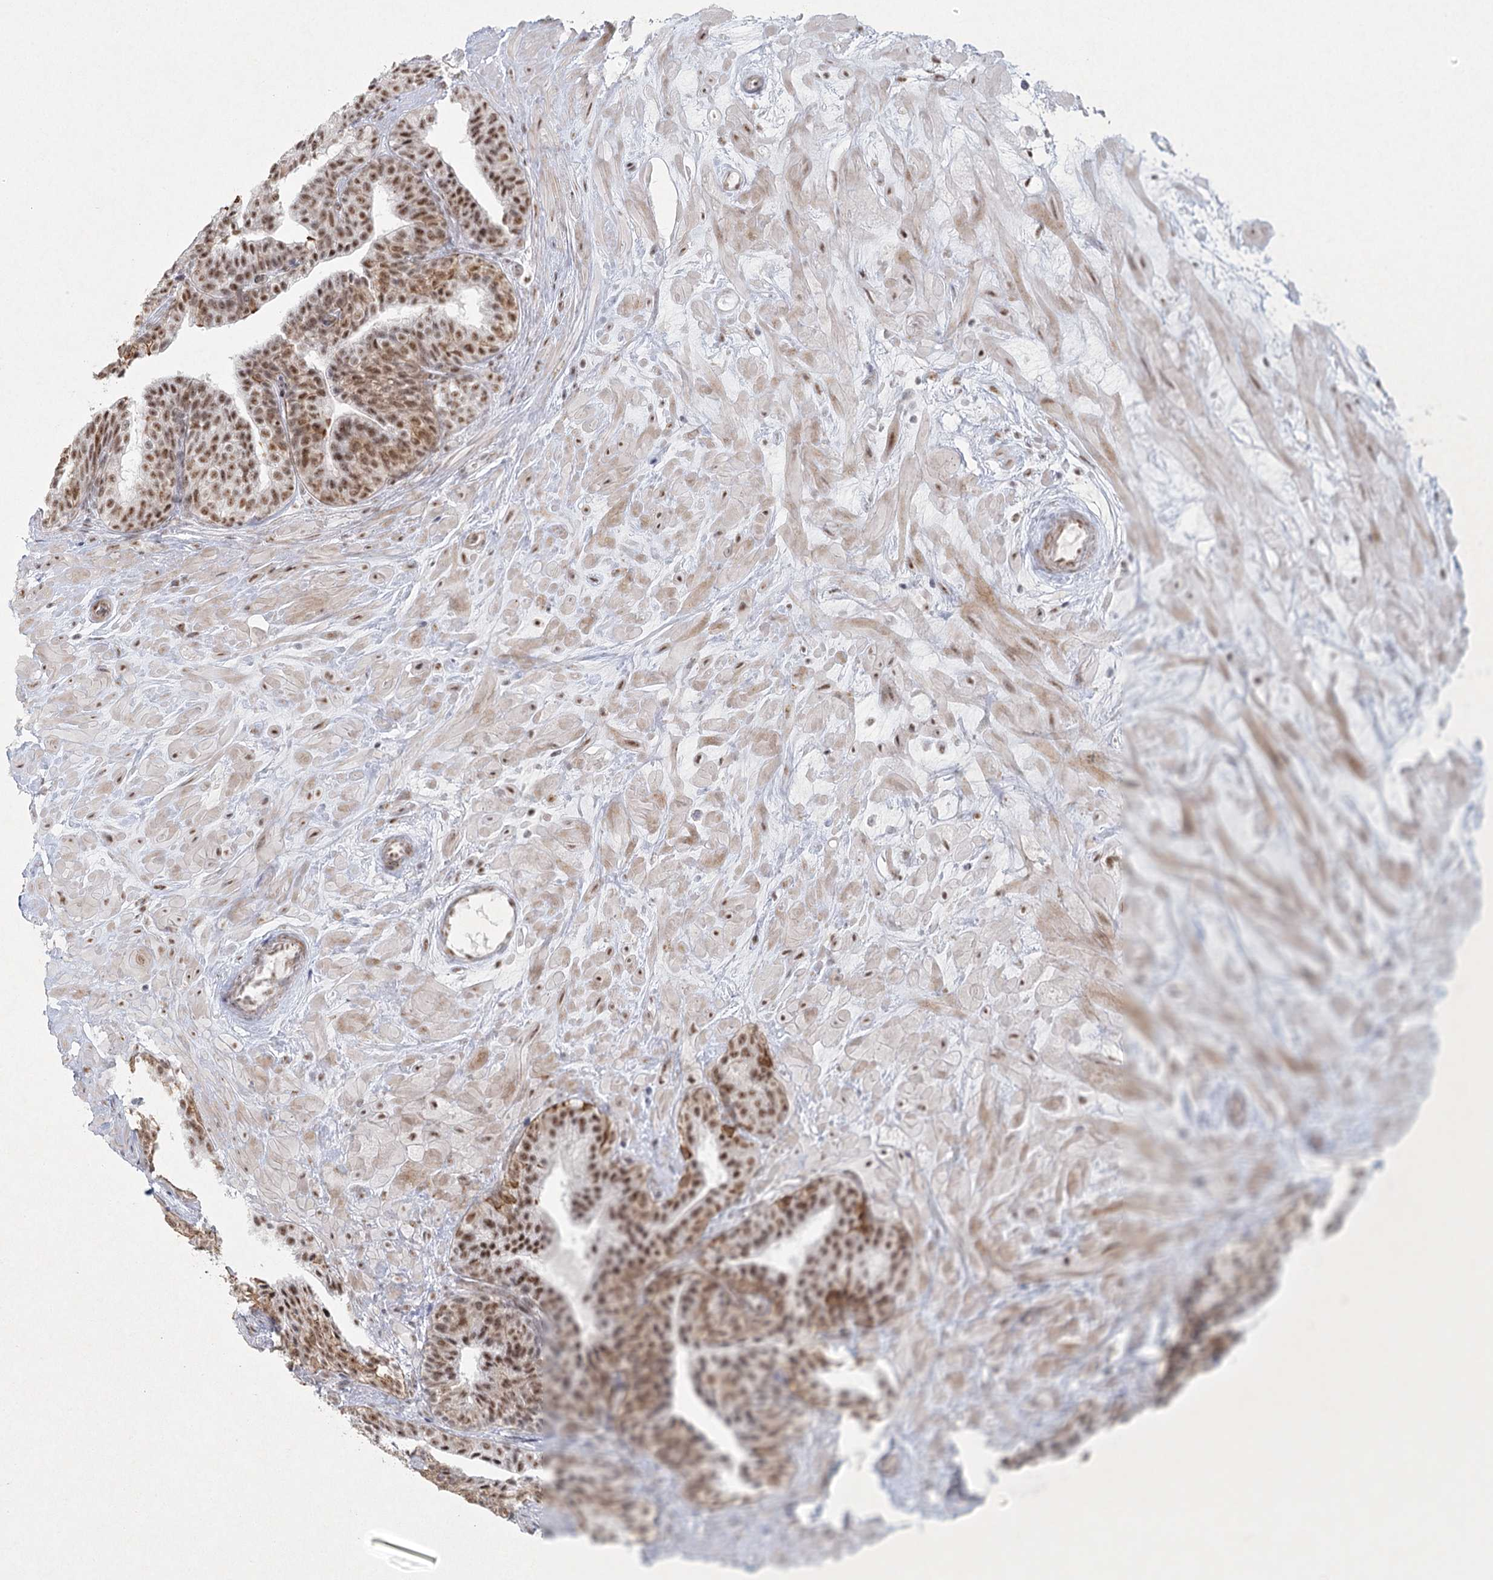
{"staining": {"intensity": "strong", "quantity": ">75%", "location": "nuclear"}, "tissue": "prostate cancer", "cell_type": "Tumor cells", "image_type": "cancer", "snomed": [{"axis": "morphology", "description": "Adenocarcinoma, High grade"}, {"axis": "topography", "description": "Prostate"}], "caption": "A brown stain labels strong nuclear expression of a protein in human prostate cancer tumor cells.", "gene": "U2SURP", "patient": {"sex": "male", "age": 56}}